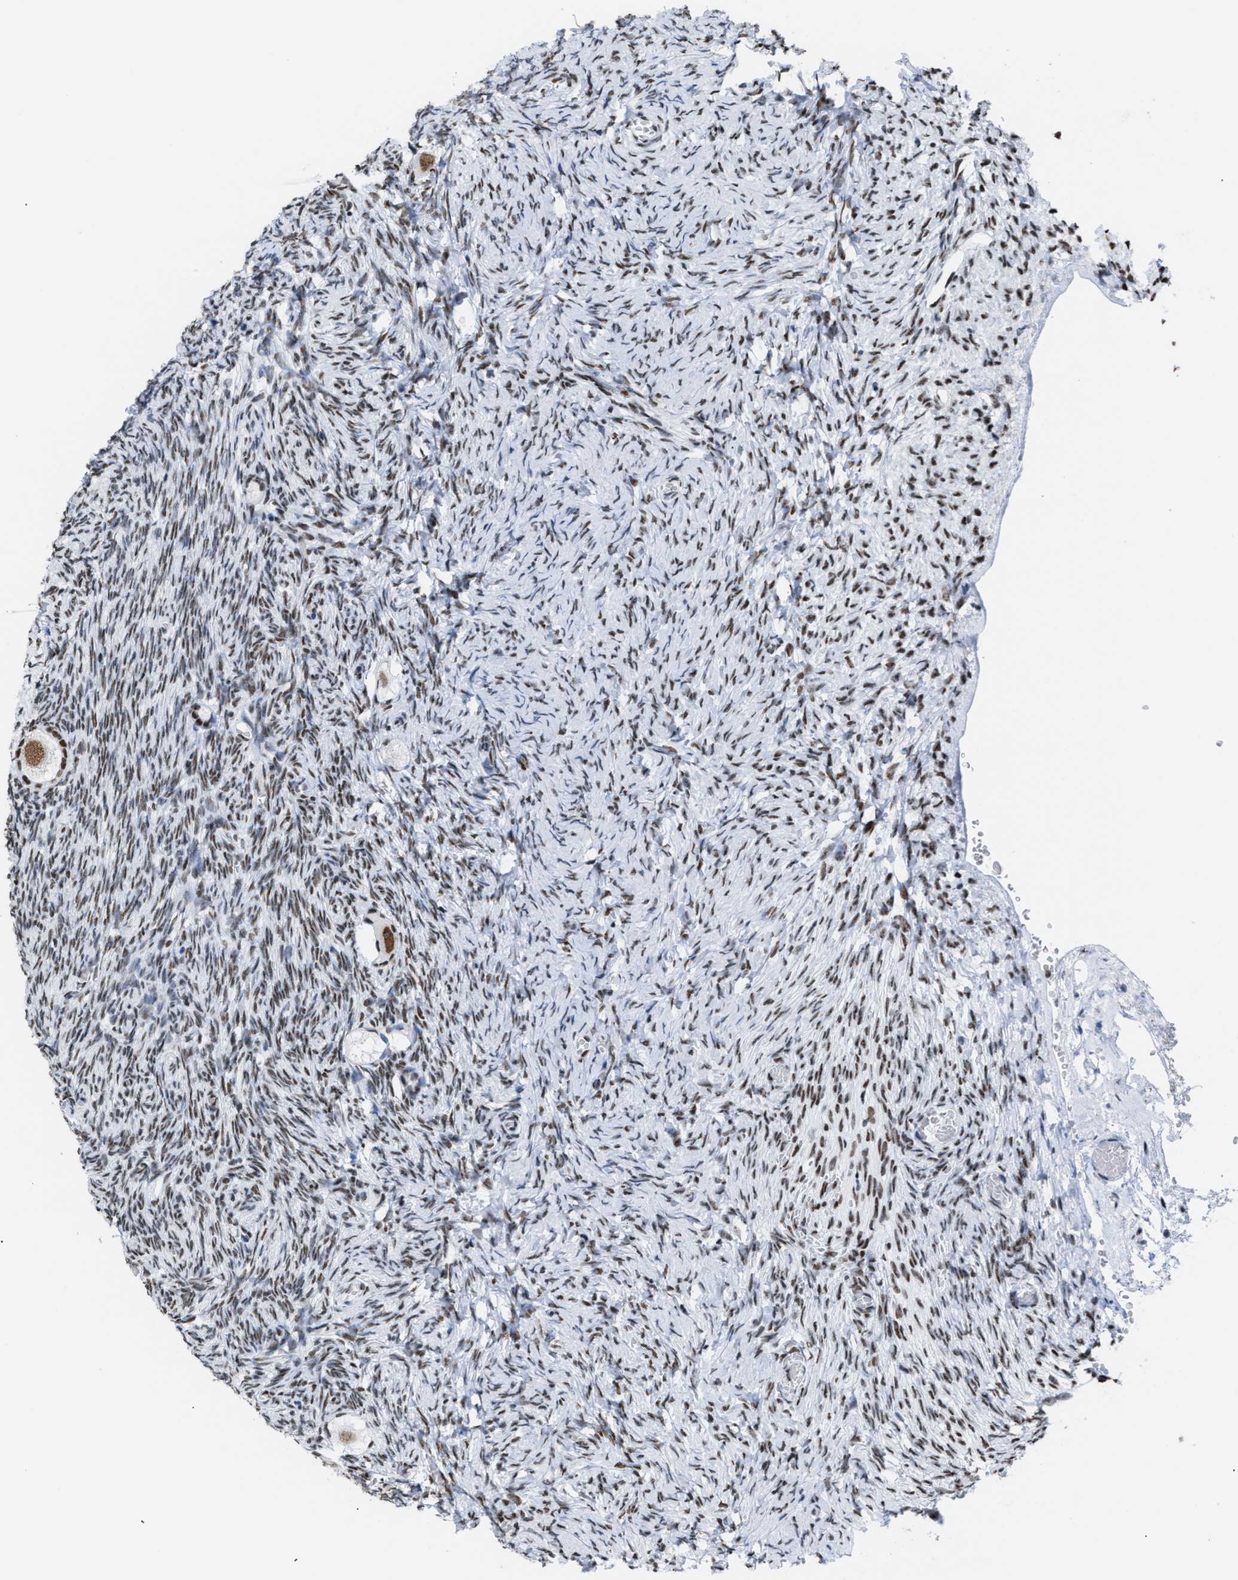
{"staining": {"intensity": "weak", "quantity": ">75%", "location": "nuclear"}, "tissue": "ovary", "cell_type": "Follicle cells", "image_type": "normal", "snomed": [{"axis": "morphology", "description": "Normal tissue, NOS"}, {"axis": "topography", "description": "Ovary"}], "caption": "Immunohistochemical staining of normal human ovary shows weak nuclear protein staining in about >75% of follicle cells. Nuclei are stained in blue.", "gene": "CCAR2", "patient": {"sex": "female", "age": 27}}